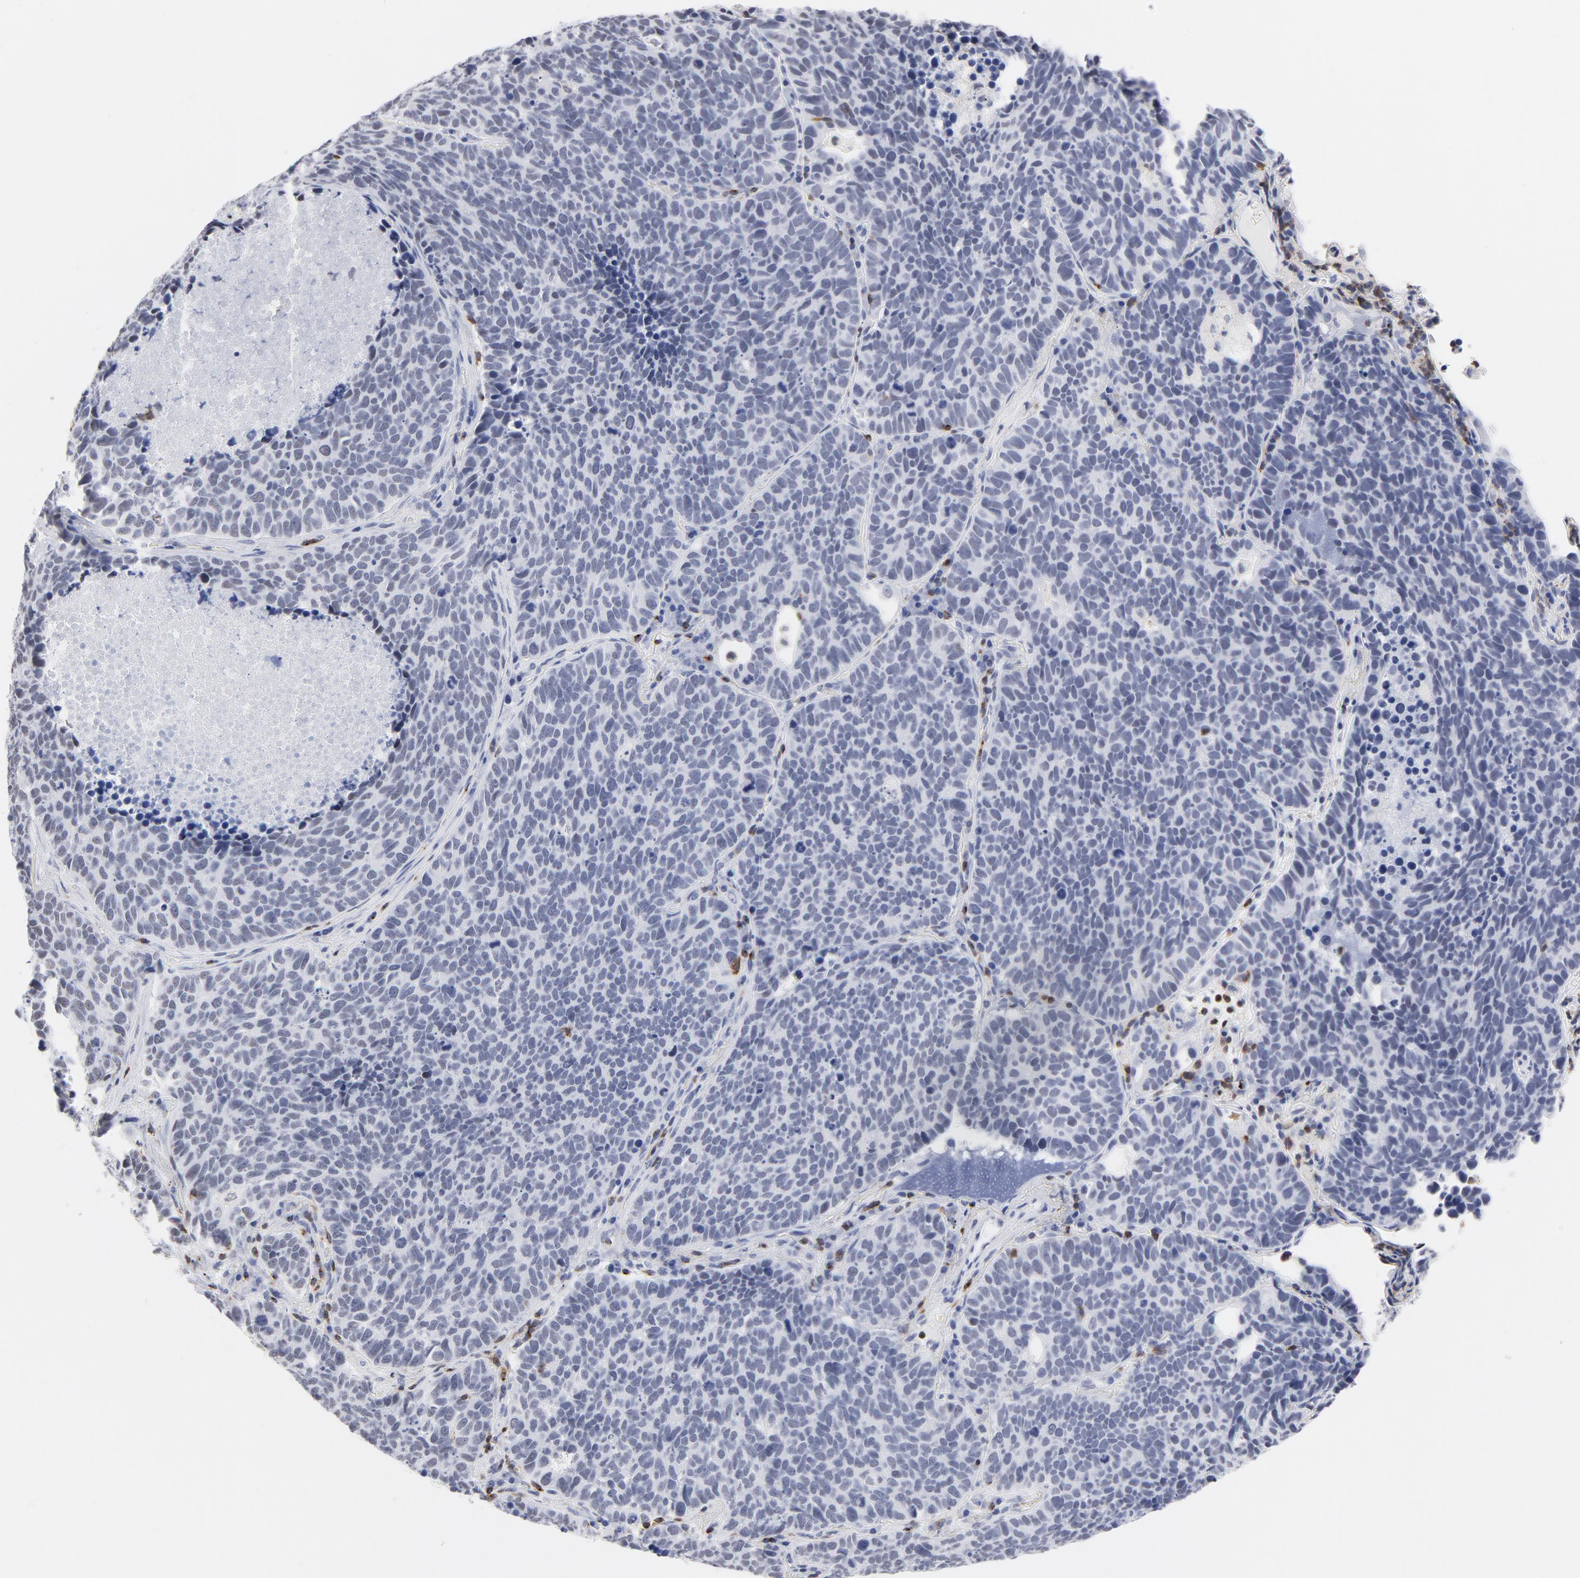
{"staining": {"intensity": "negative", "quantity": "none", "location": "none"}, "tissue": "lung cancer", "cell_type": "Tumor cells", "image_type": "cancer", "snomed": [{"axis": "morphology", "description": "Neoplasm, malignant, NOS"}, {"axis": "topography", "description": "Lung"}], "caption": "Immunohistochemistry of malignant neoplasm (lung) reveals no staining in tumor cells.", "gene": "CD2", "patient": {"sex": "female", "age": 75}}